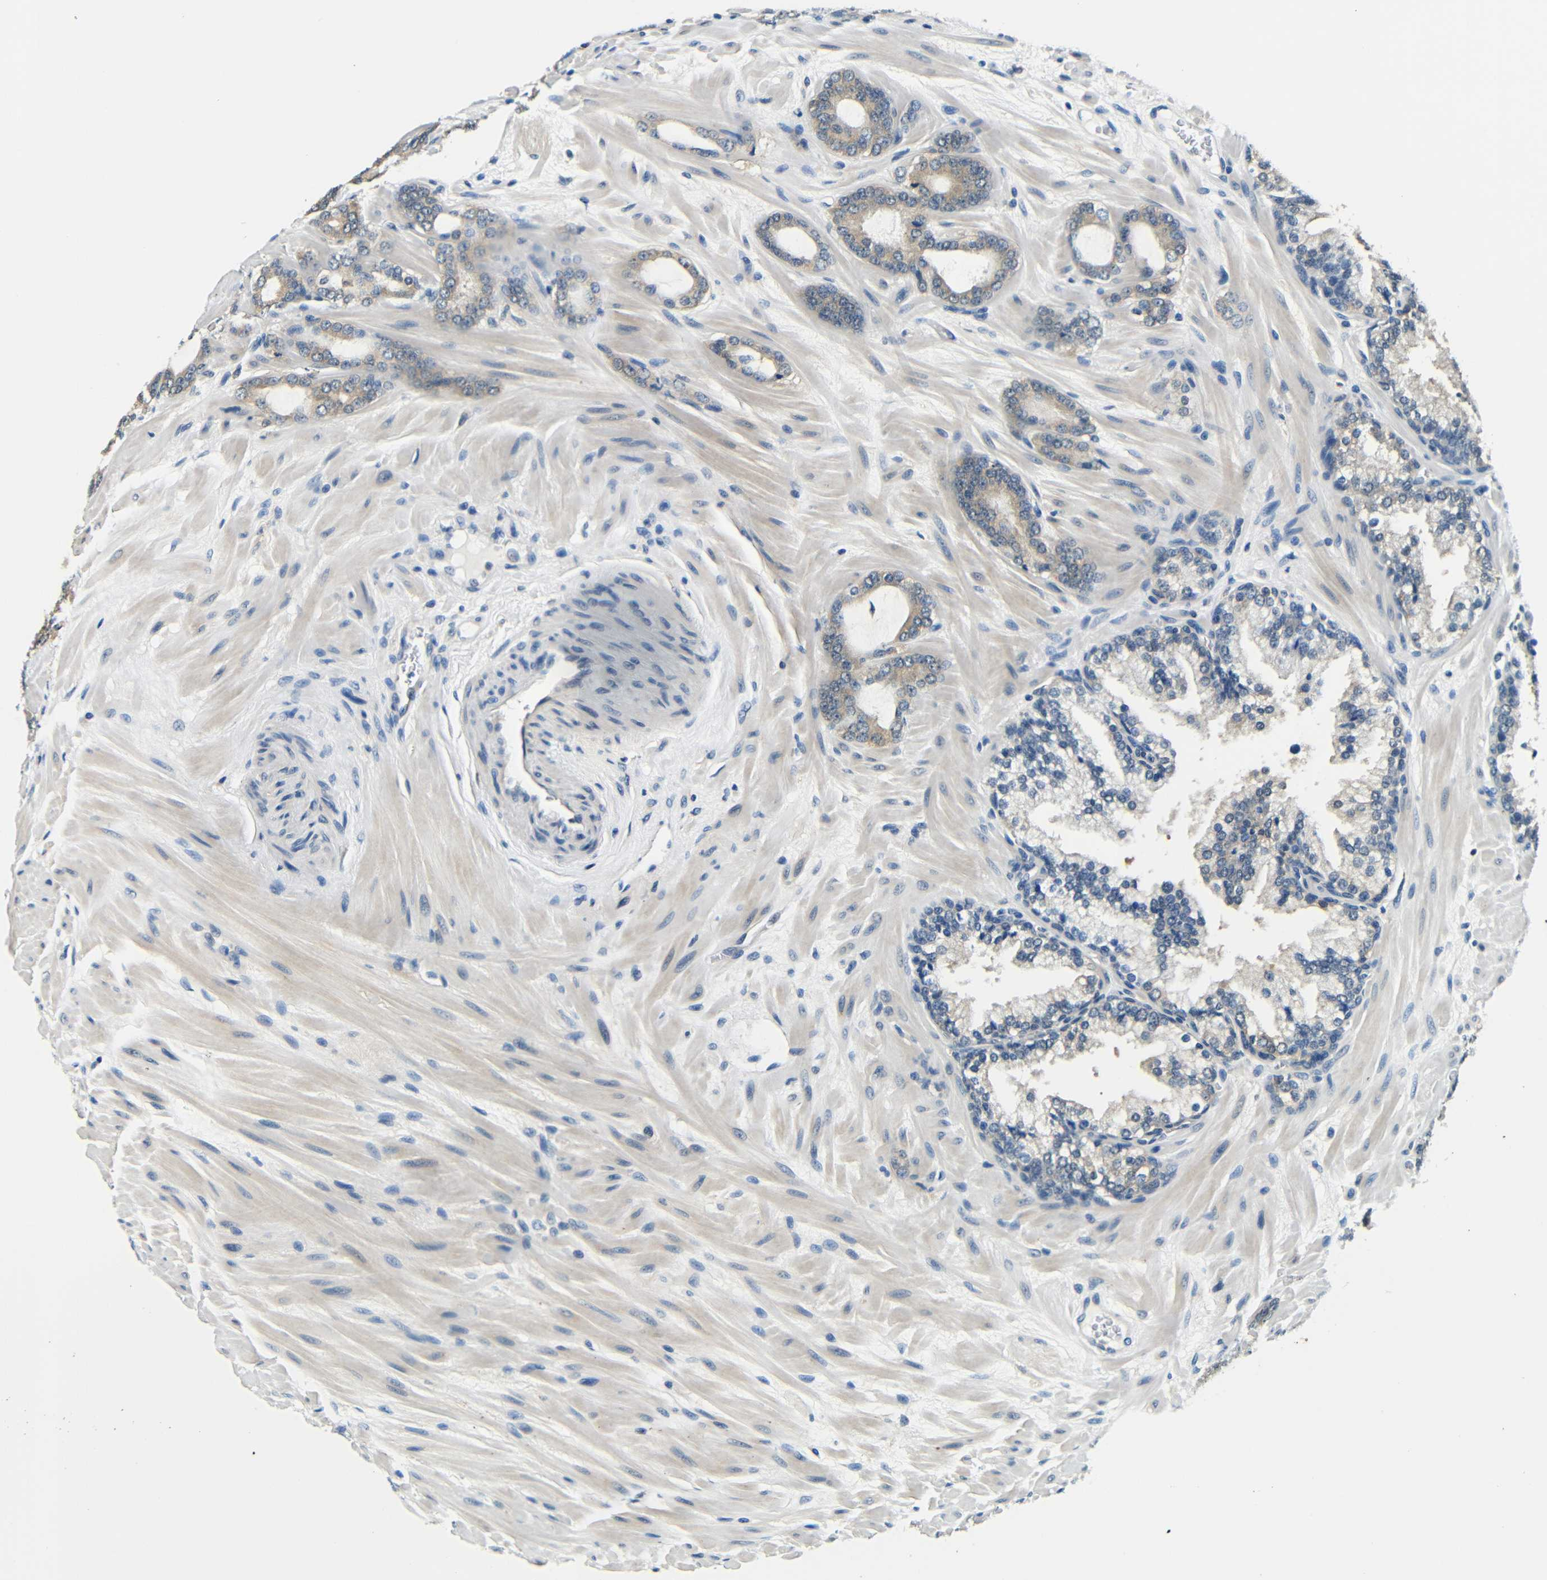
{"staining": {"intensity": "weak", "quantity": ">75%", "location": "cytoplasmic/membranous"}, "tissue": "prostate cancer", "cell_type": "Tumor cells", "image_type": "cancer", "snomed": [{"axis": "morphology", "description": "Adenocarcinoma, Low grade"}, {"axis": "topography", "description": "Prostate"}], "caption": "The histopathology image reveals immunohistochemical staining of prostate cancer (low-grade adenocarcinoma). There is weak cytoplasmic/membranous positivity is present in approximately >75% of tumor cells.", "gene": "ADAP1", "patient": {"sex": "male", "age": 63}}